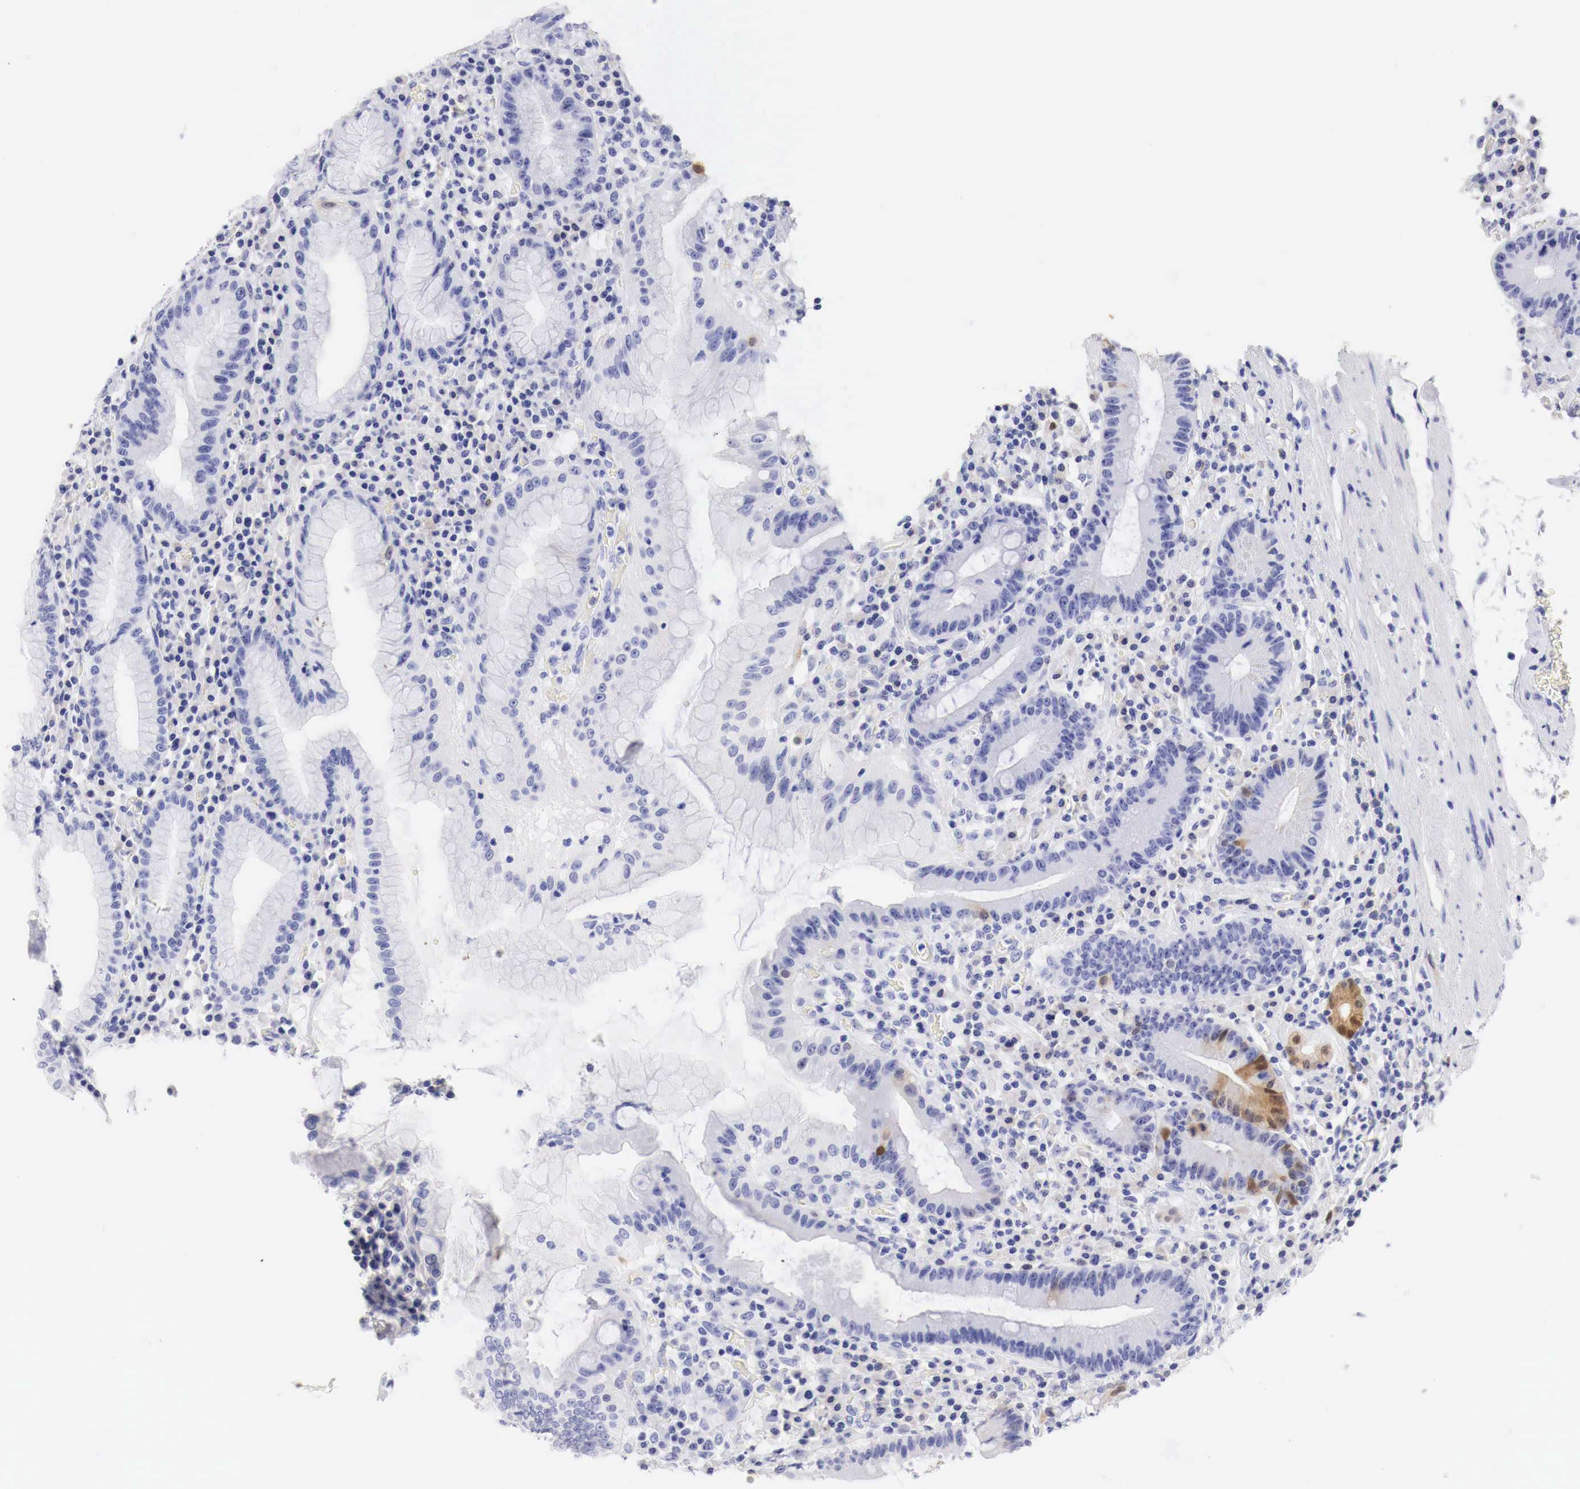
{"staining": {"intensity": "moderate", "quantity": "<25%", "location": "cytoplasmic/membranous,nuclear"}, "tissue": "stomach", "cell_type": "Glandular cells", "image_type": "normal", "snomed": [{"axis": "morphology", "description": "Normal tissue, NOS"}, {"axis": "topography", "description": "Stomach, lower"}], "caption": "Stomach was stained to show a protein in brown. There is low levels of moderate cytoplasmic/membranous,nuclear positivity in about <25% of glandular cells. The protein is stained brown, and the nuclei are stained in blue (DAB IHC with brightfield microscopy, high magnification).", "gene": "CDKN2A", "patient": {"sex": "male", "age": 58}}